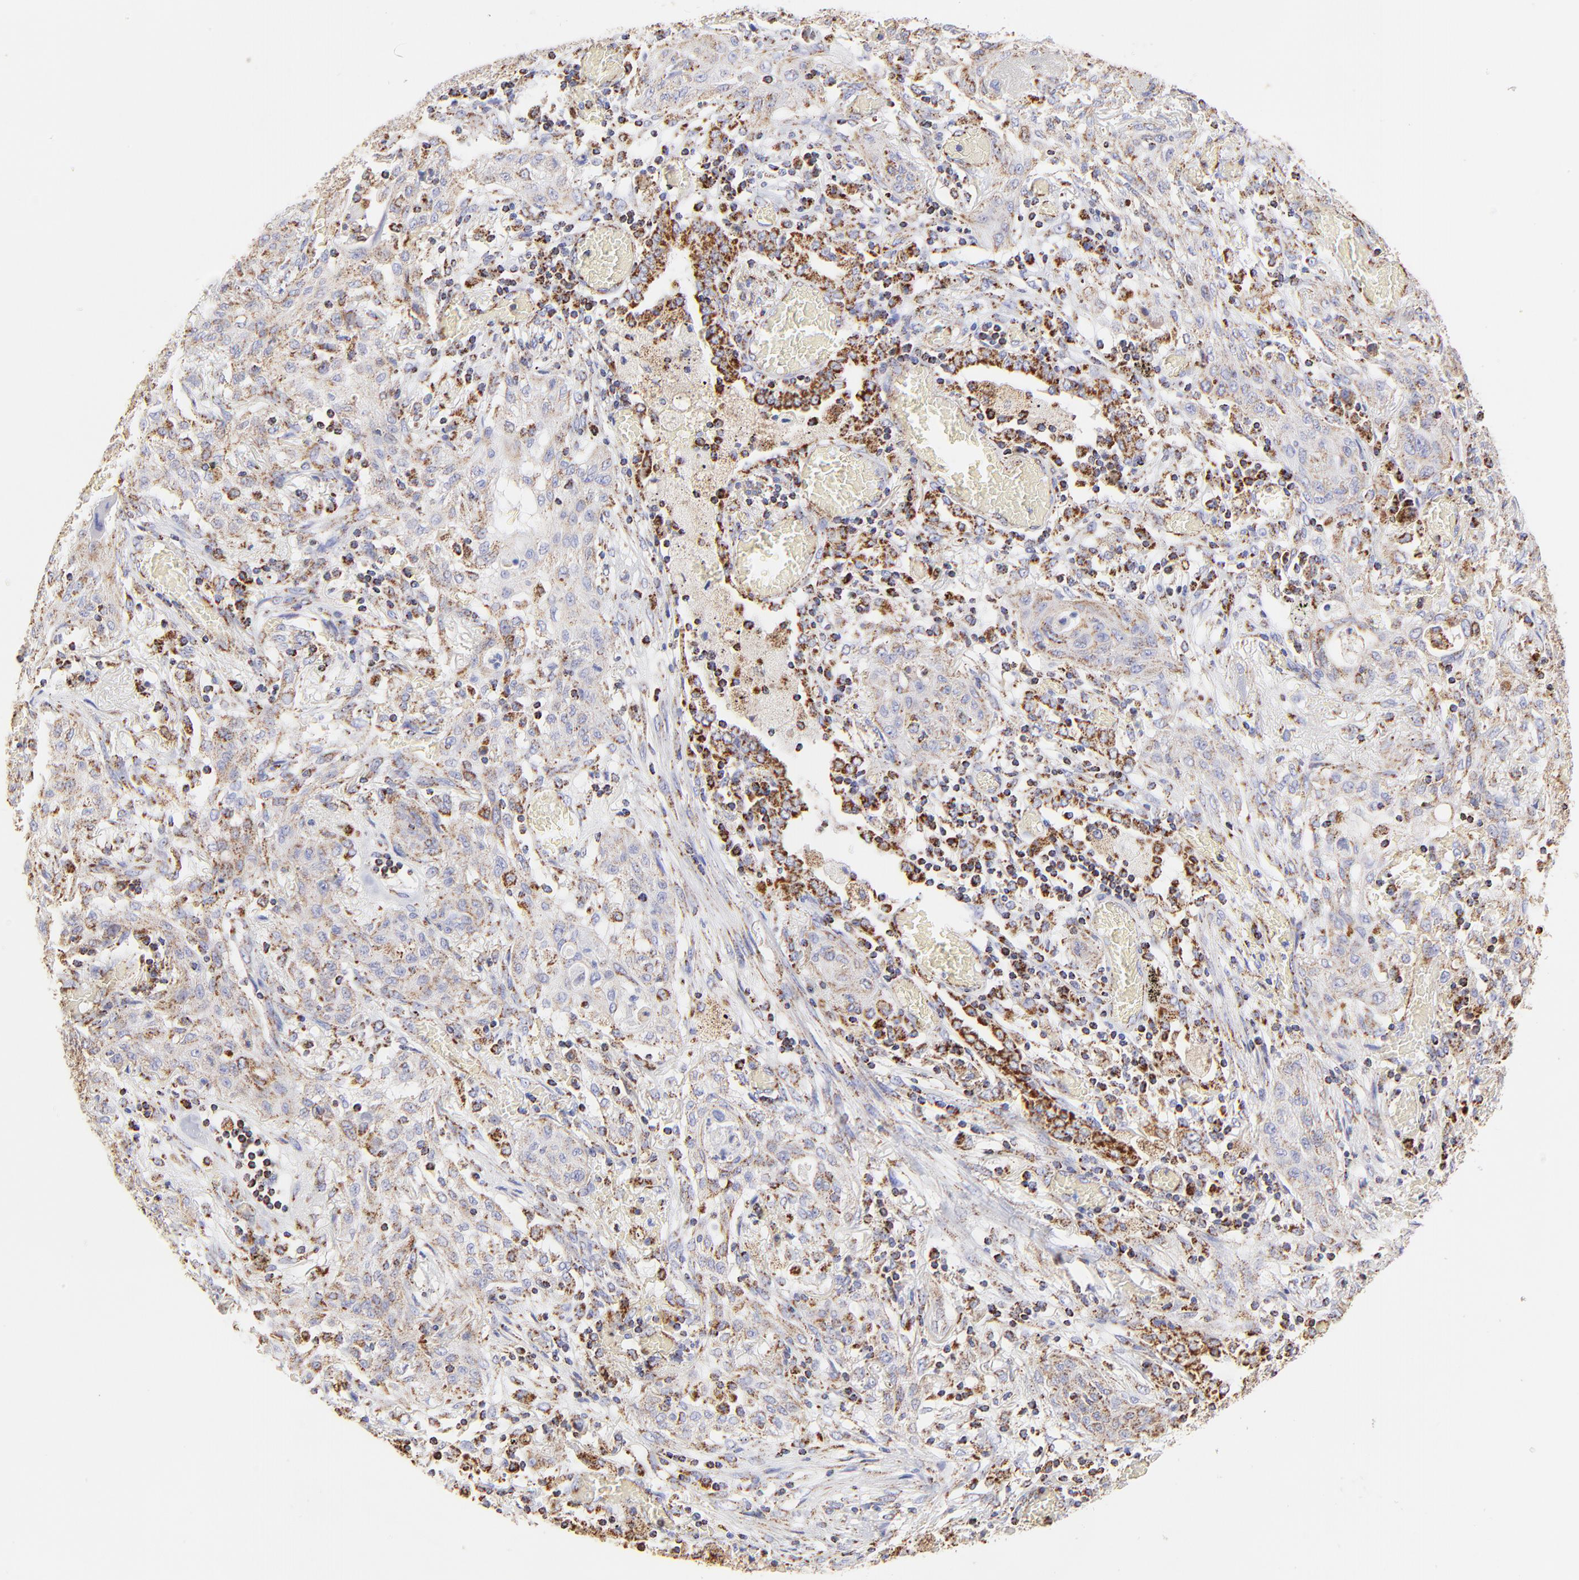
{"staining": {"intensity": "weak", "quantity": "25%-75%", "location": "cytoplasmic/membranous"}, "tissue": "lung cancer", "cell_type": "Tumor cells", "image_type": "cancer", "snomed": [{"axis": "morphology", "description": "Squamous cell carcinoma, NOS"}, {"axis": "topography", "description": "Lung"}], "caption": "A brown stain highlights weak cytoplasmic/membranous staining of a protein in human lung squamous cell carcinoma tumor cells.", "gene": "ECH1", "patient": {"sex": "female", "age": 47}}